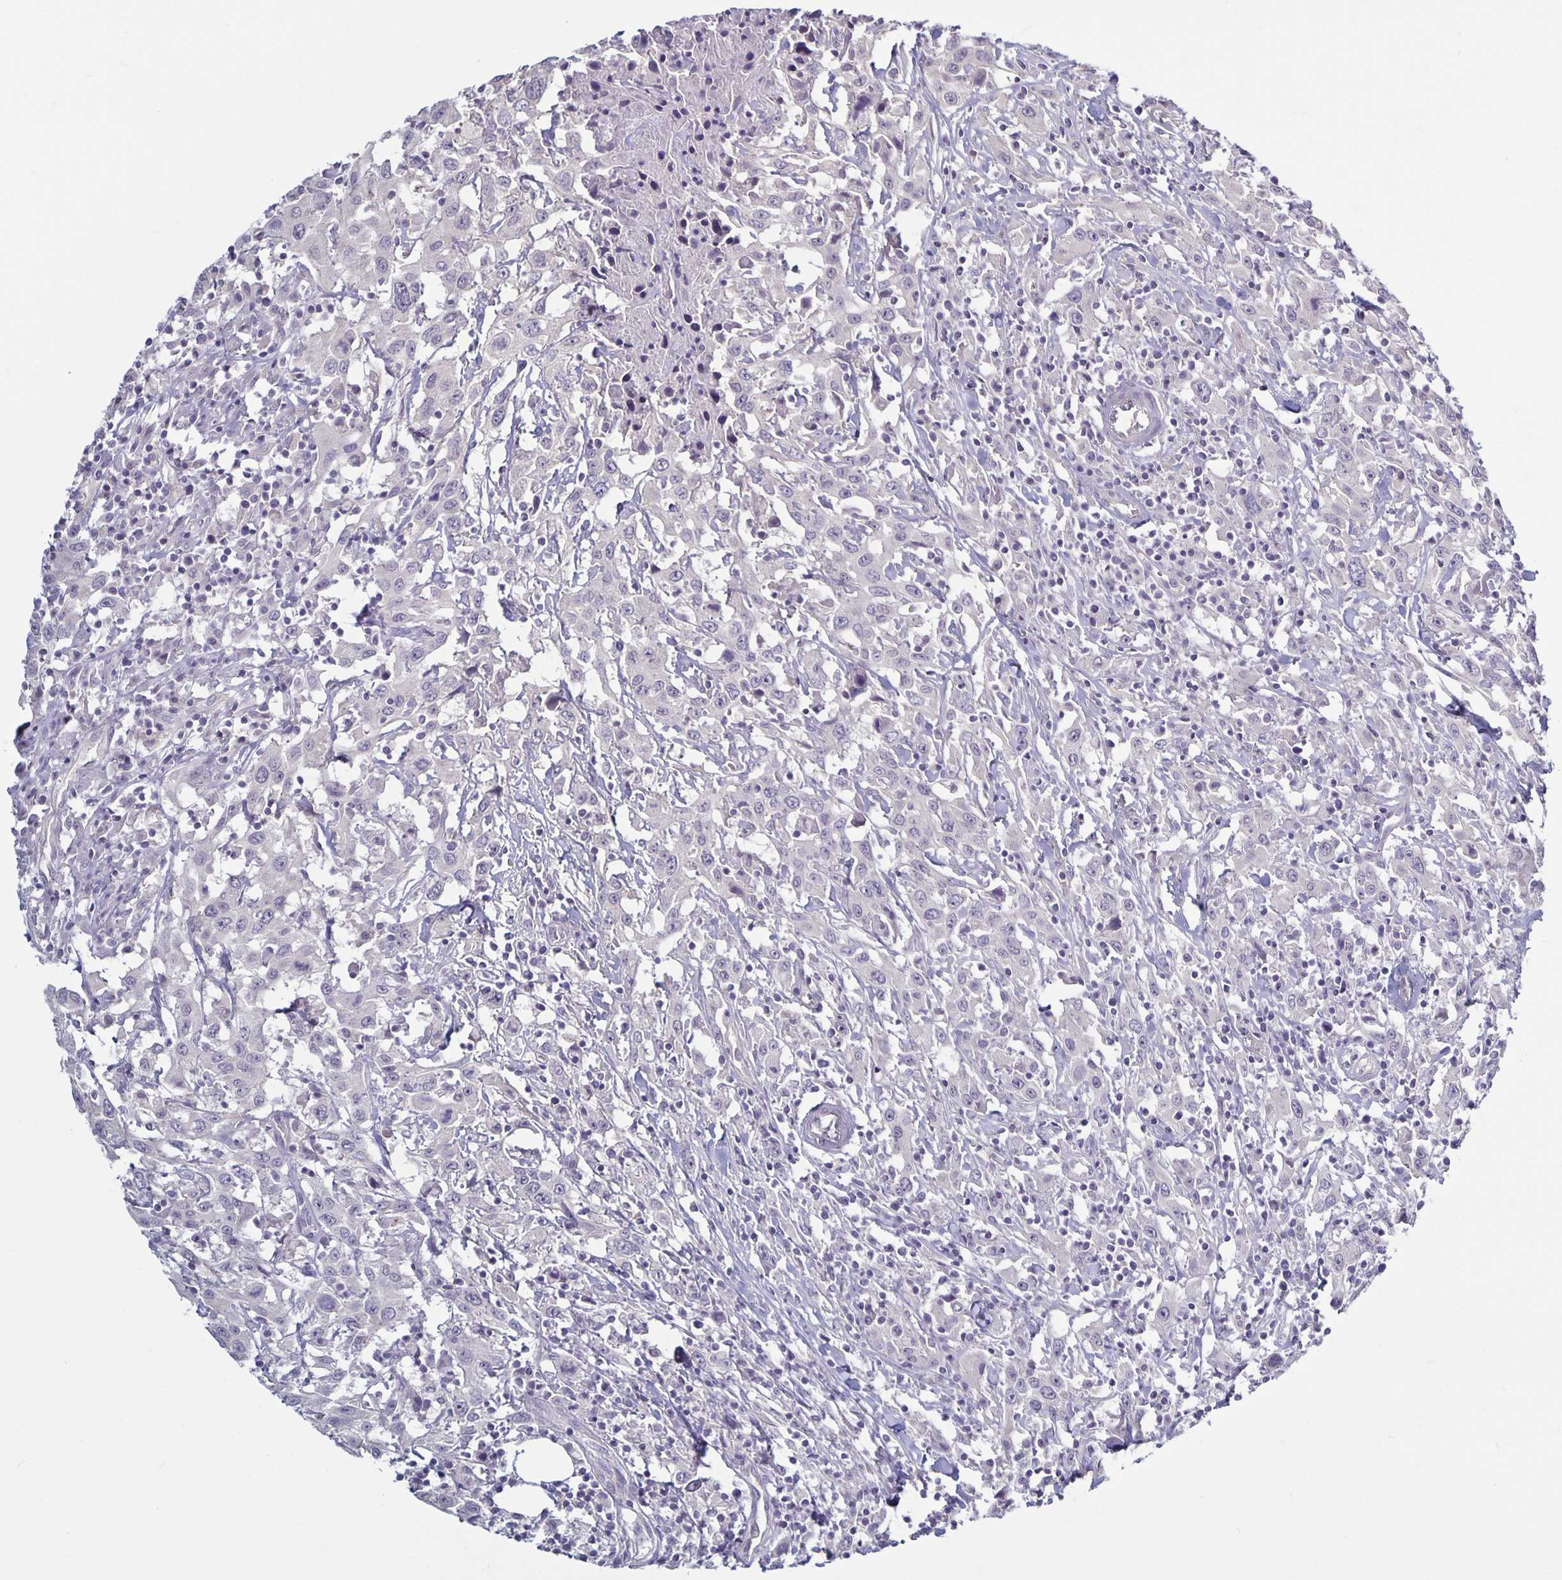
{"staining": {"intensity": "negative", "quantity": "none", "location": "none"}, "tissue": "urothelial cancer", "cell_type": "Tumor cells", "image_type": "cancer", "snomed": [{"axis": "morphology", "description": "Urothelial carcinoma, High grade"}, {"axis": "topography", "description": "Urinary bladder"}], "caption": "High magnification brightfield microscopy of urothelial cancer stained with DAB (brown) and counterstained with hematoxylin (blue): tumor cells show no significant expression. (DAB immunohistochemistry (IHC), high magnification).", "gene": "PLCB3", "patient": {"sex": "male", "age": 61}}